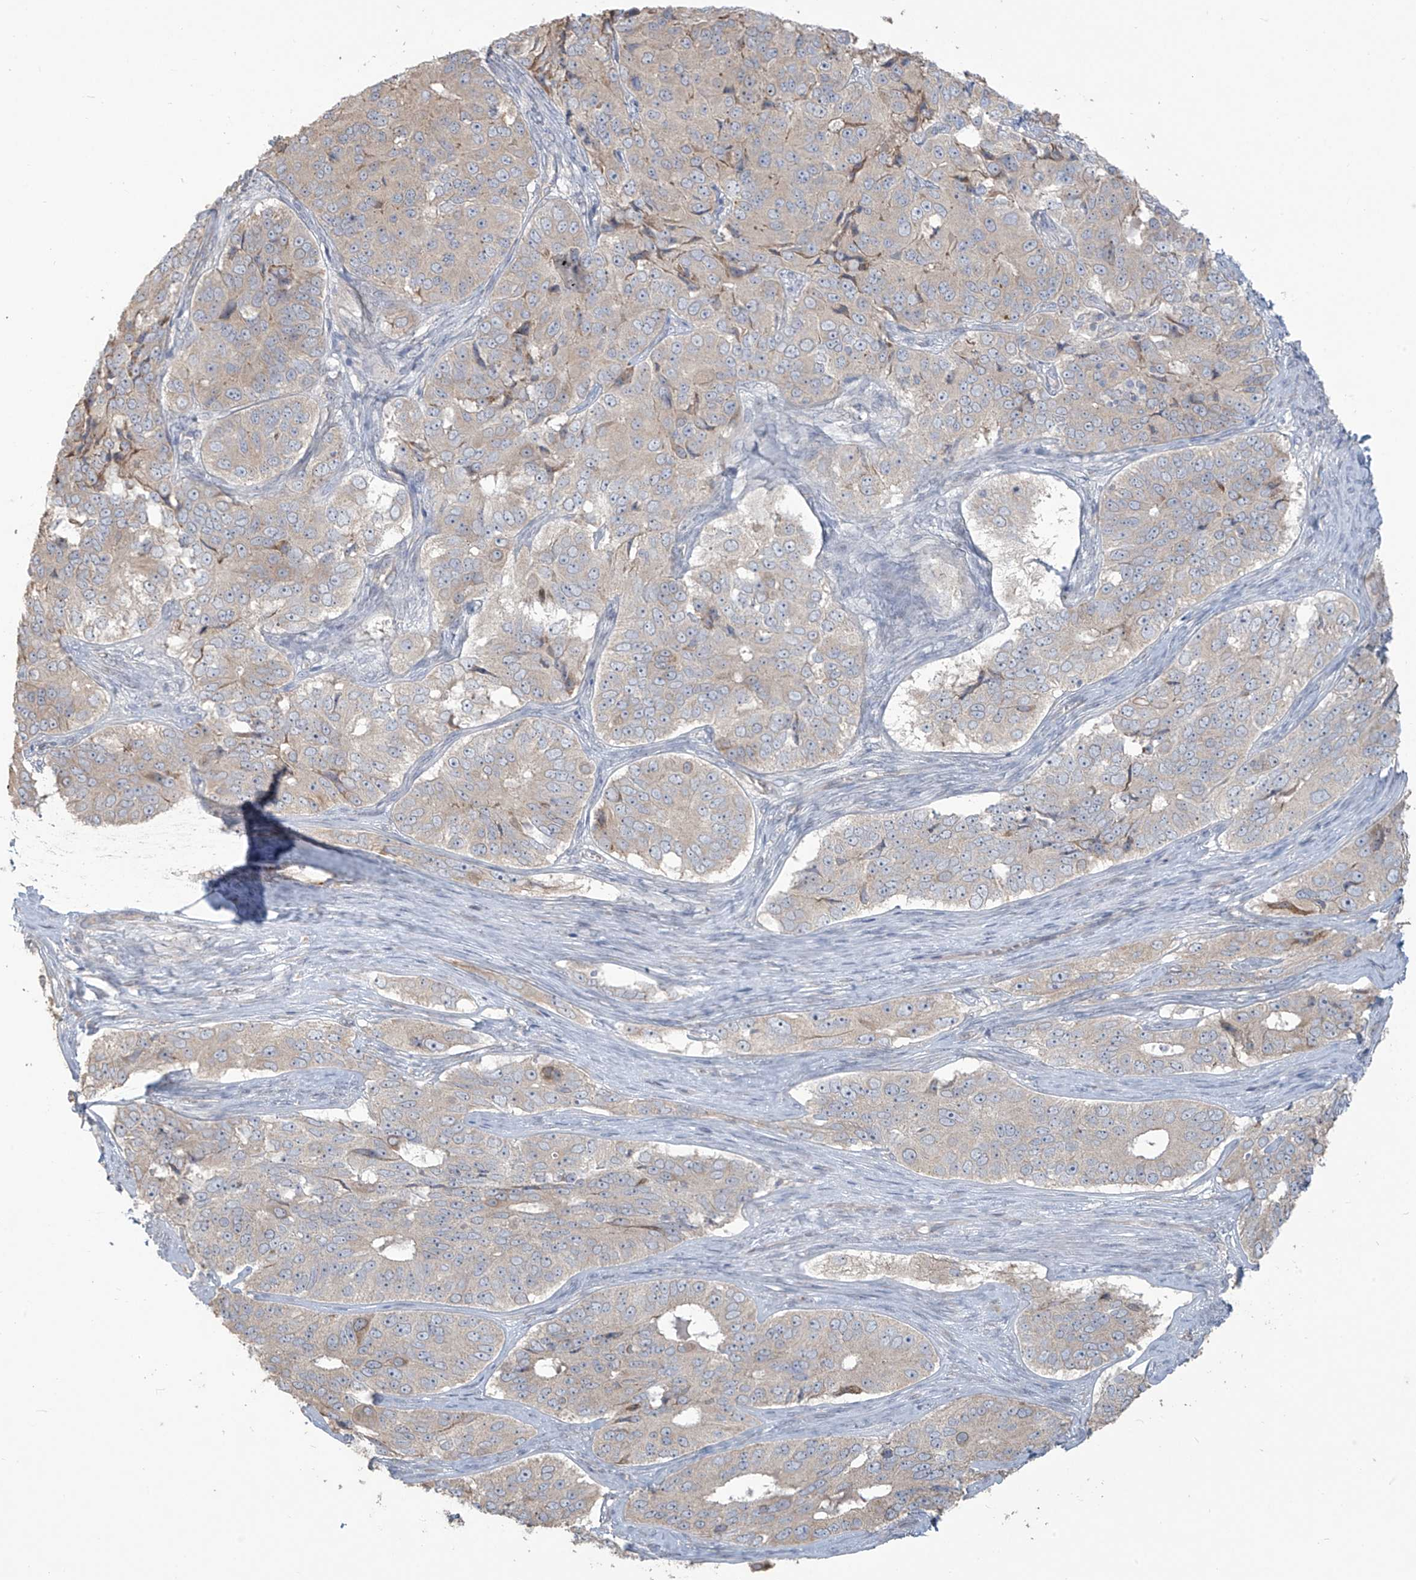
{"staining": {"intensity": "negative", "quantity": "none", "location": "none"}, "tissue": "ovarian cancer", "cell_type": "Tumor cells", "image_type": "cancer", "snomed": [{"axis": "morphology", "description": "Carcinoma, endometroid"}, {"axis": "topography", "description": "Ovary"}], "caption": "This is a image of immunohistochemistry staining of ovarian endometroid carcinoma, which shows no staining in tumor cells.", "gene": "MAGIX", "patient": {"sex": "female", "age": 51}}